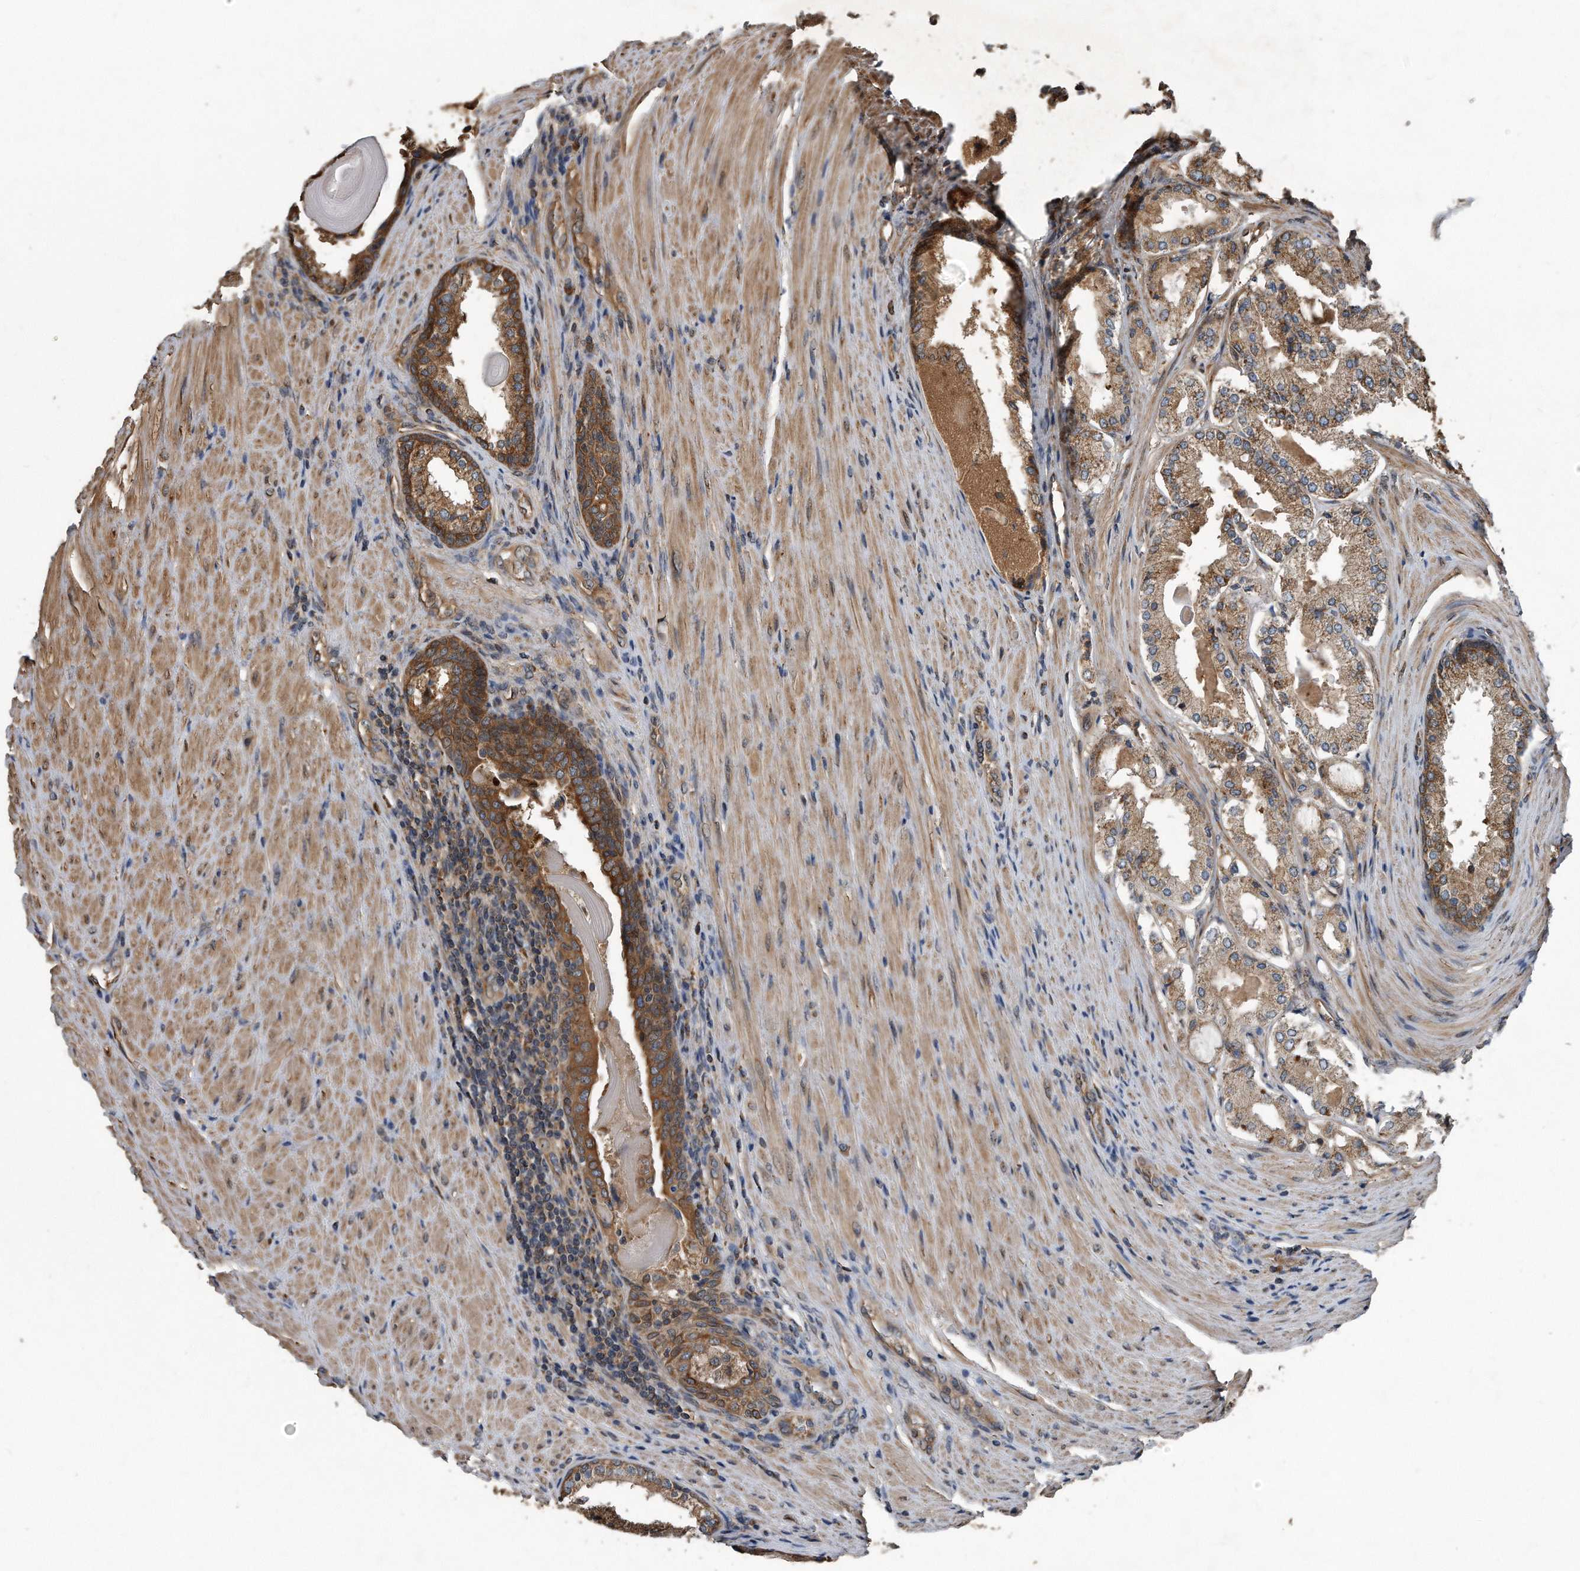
{"staining": {"intensity": "moderate", "quantity": ">75%", "location": "cytoplasmic/membranous"}, "tissue": "prostate cancer", "cell_type": "Tumor cells", "image_type": "cancer", "snomed": [{"axis": "morphology", "description": "Adenocarcinoma, High grade"}, {"axis": "topography", "description": "Prostate"}], "caption": "Immunohistochemistry (IHC) (DAB) staining of human adenocarcinoma (high-grade) (prostate) displays moderate cytoplasmic/membranous protein expression in about >75% of tumor cells.", "gene": "FAM136A", "patient": {"sex": "male", "age": 60}}